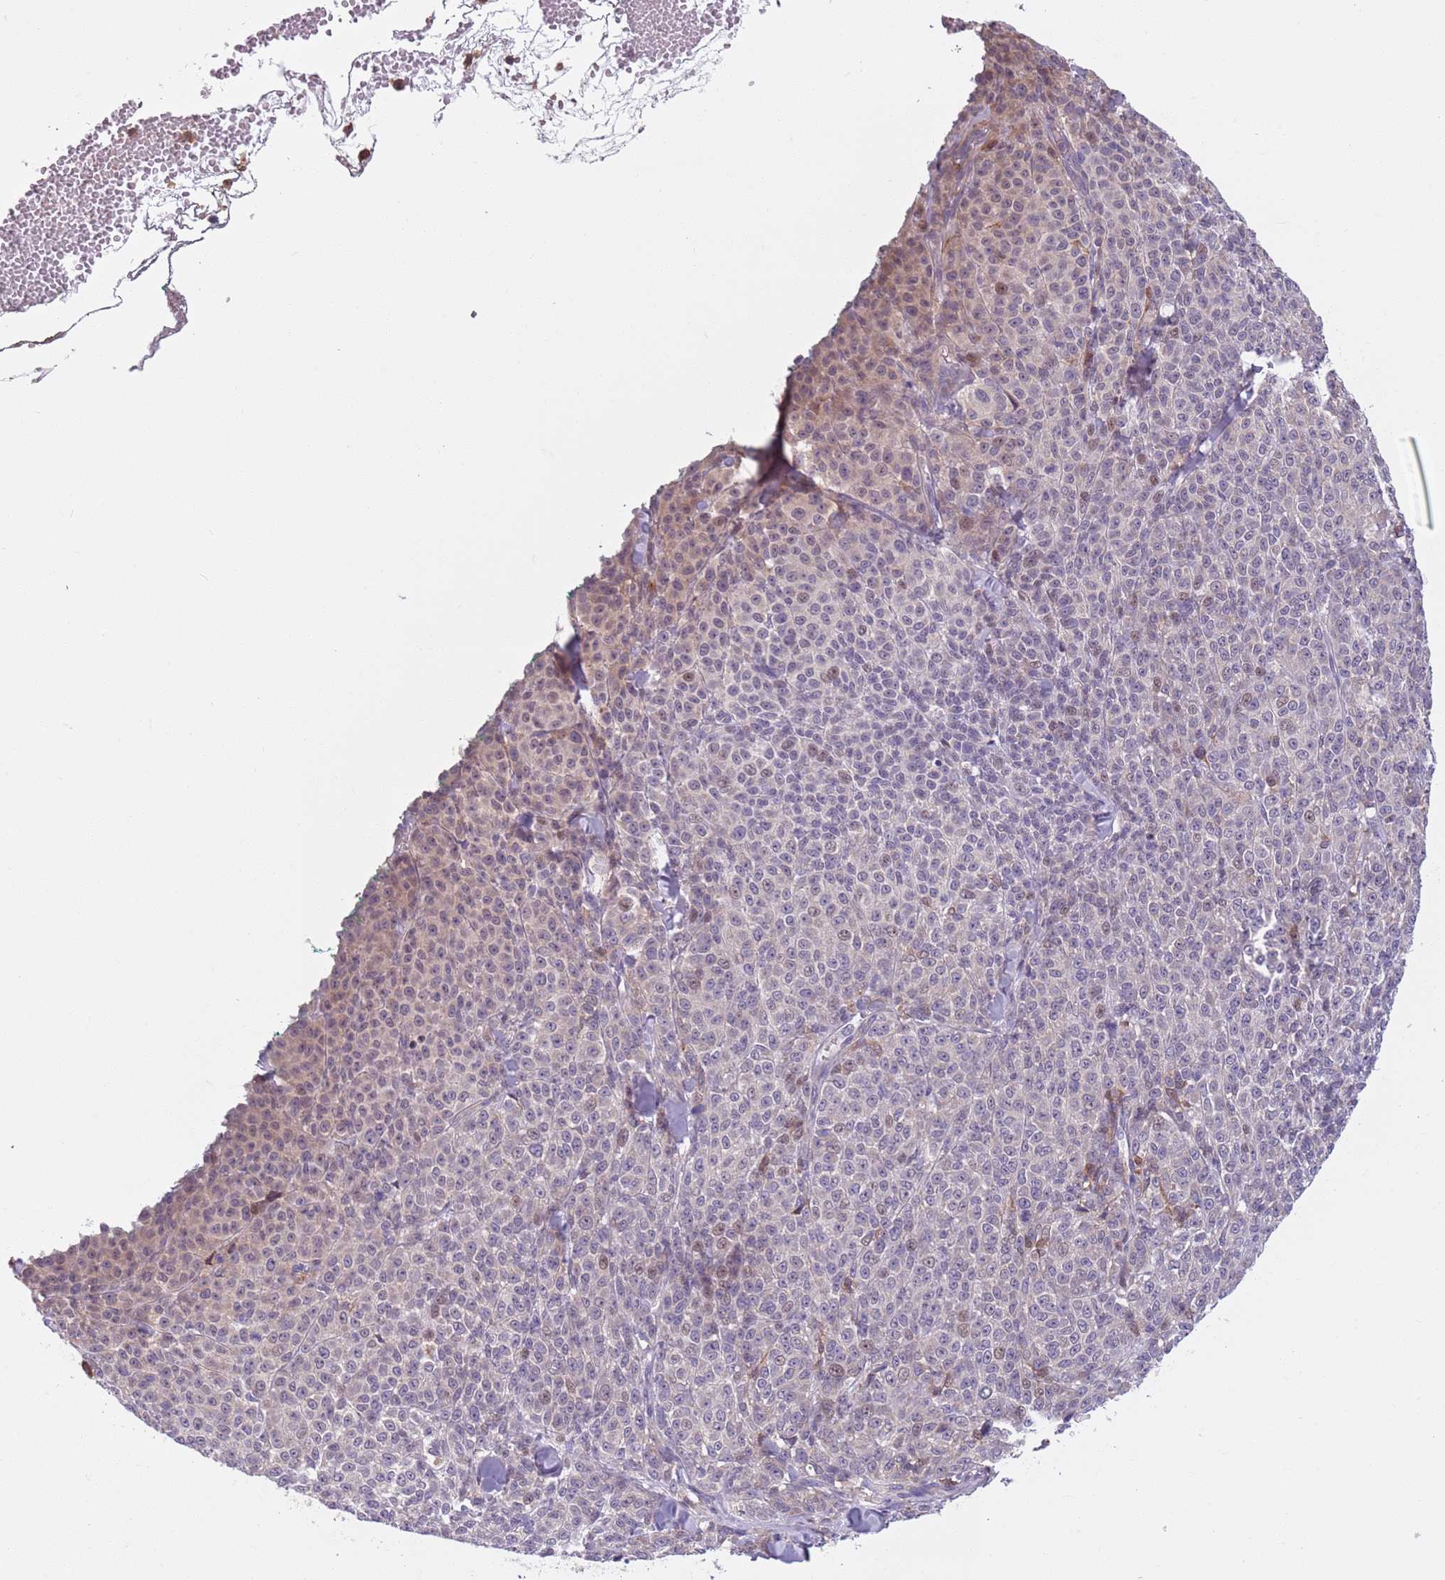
{"staining": {"intensity": "weak", "quantity": "<25%", "location": "cytoplasmic/membranous,nuclear"}, "tissue": "melanoma", "cell_type": "Tumor cells", "image_type": "cancer", "snomed": [{"axis": "morphology", "description": "Normal tissue, NOS"}, {"axis": "morphology", "description": "Malignant melanoma, NOS"}, {"axis": "topography", "description": "Skin"}], "caption": "Immunohistochemistry (IHC) image of human malignant melanoma stained for a protein (brown), which exhibits no expression in tumor cells. (DAB IHC with hematoxylin counter stain).", "gene": "JAML", "patient": {"sex": "female", "age": 34}}